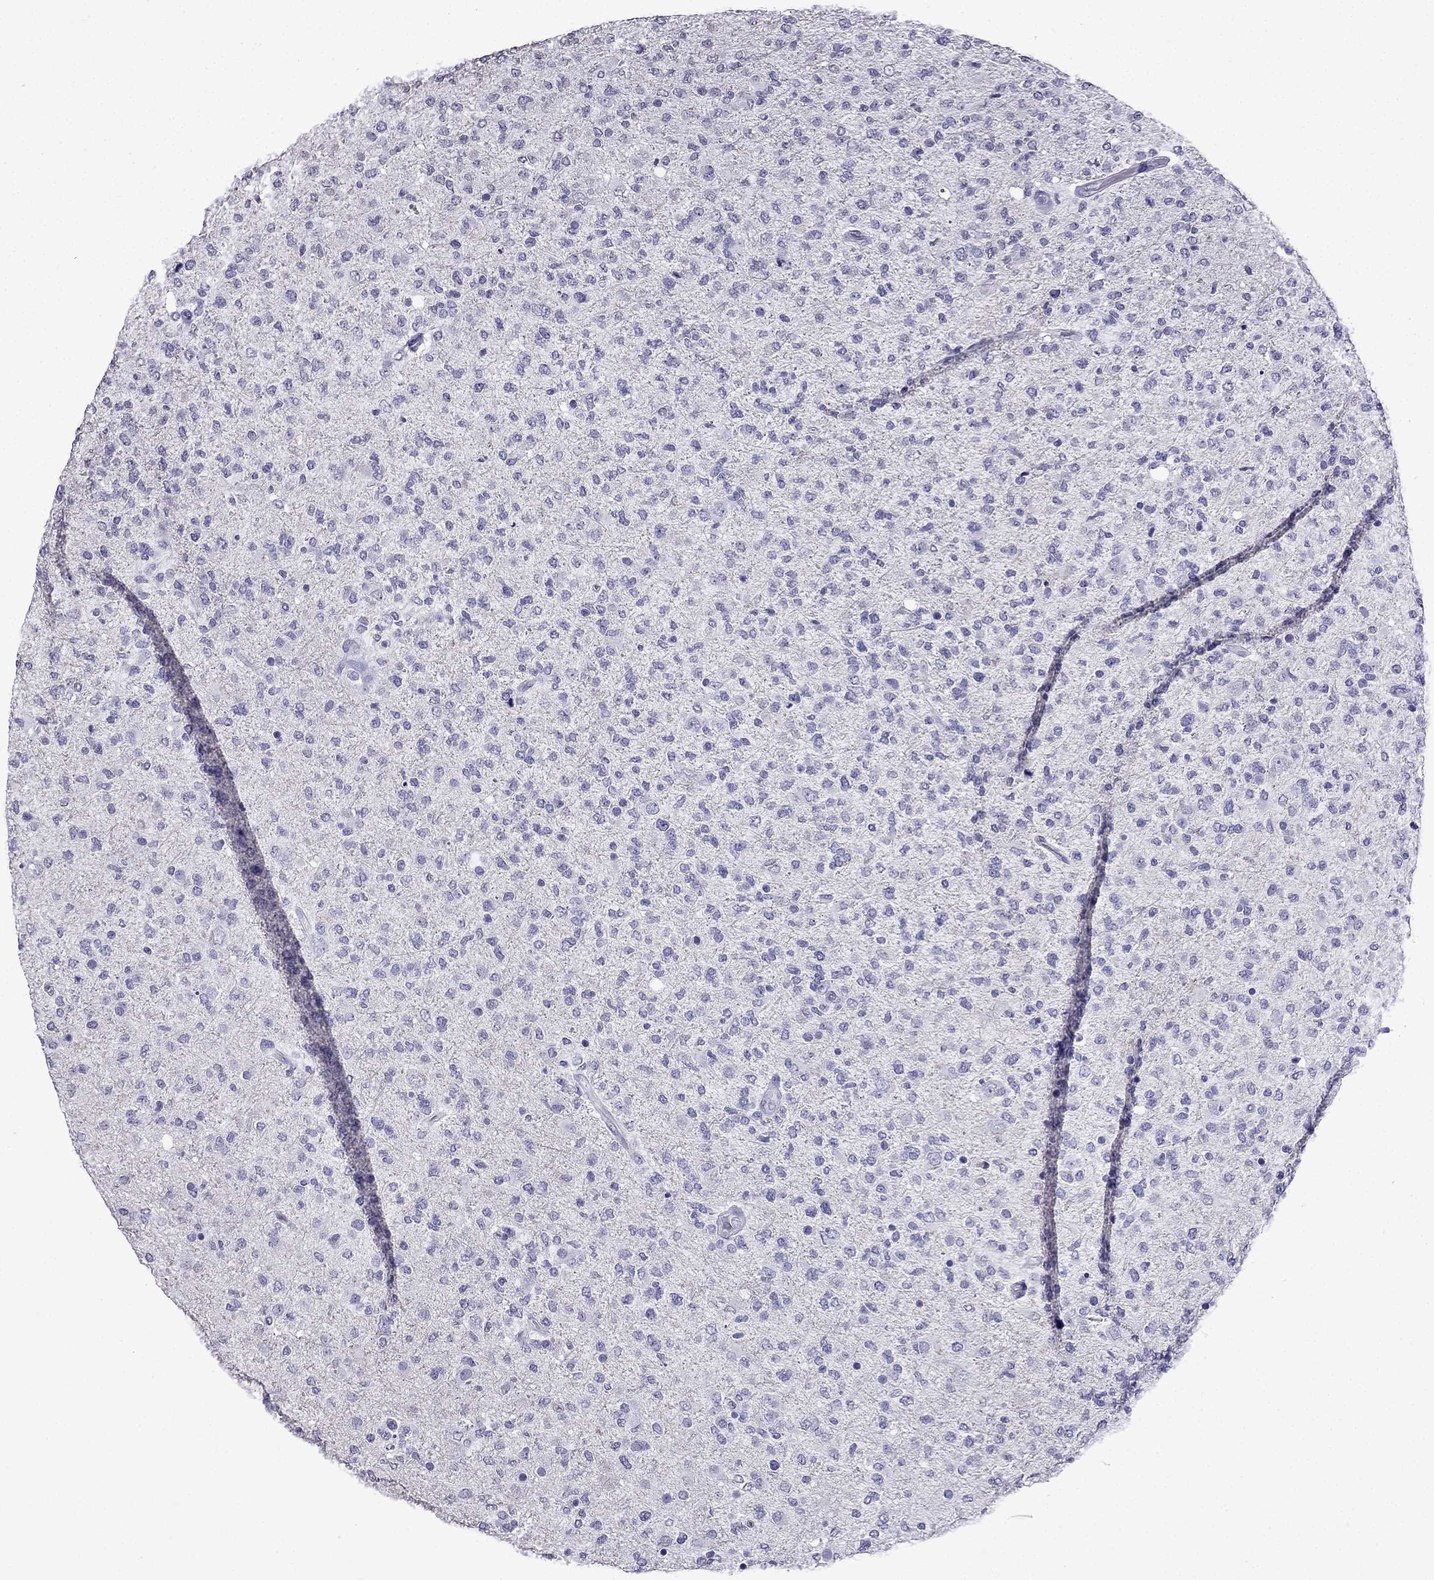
{"staining": {"intensity": "negative", "quantity": "none", "location": "none"}, "tissue": "glioma", "cell_type": "Tumor cells", "image_type": "cancer", "snomed": [{"axis": "morphology", "description": "Glioma, malignant, High grade"}, {"axis": "topography", "description": "Cerebral cortex"}], "caption": "The photomicrograph demonstrates no significant expression in tumor cells of malignant glioma (high-grade).", "gene": "DNAH17", "patient": {"sex": "male", "age": 70}}